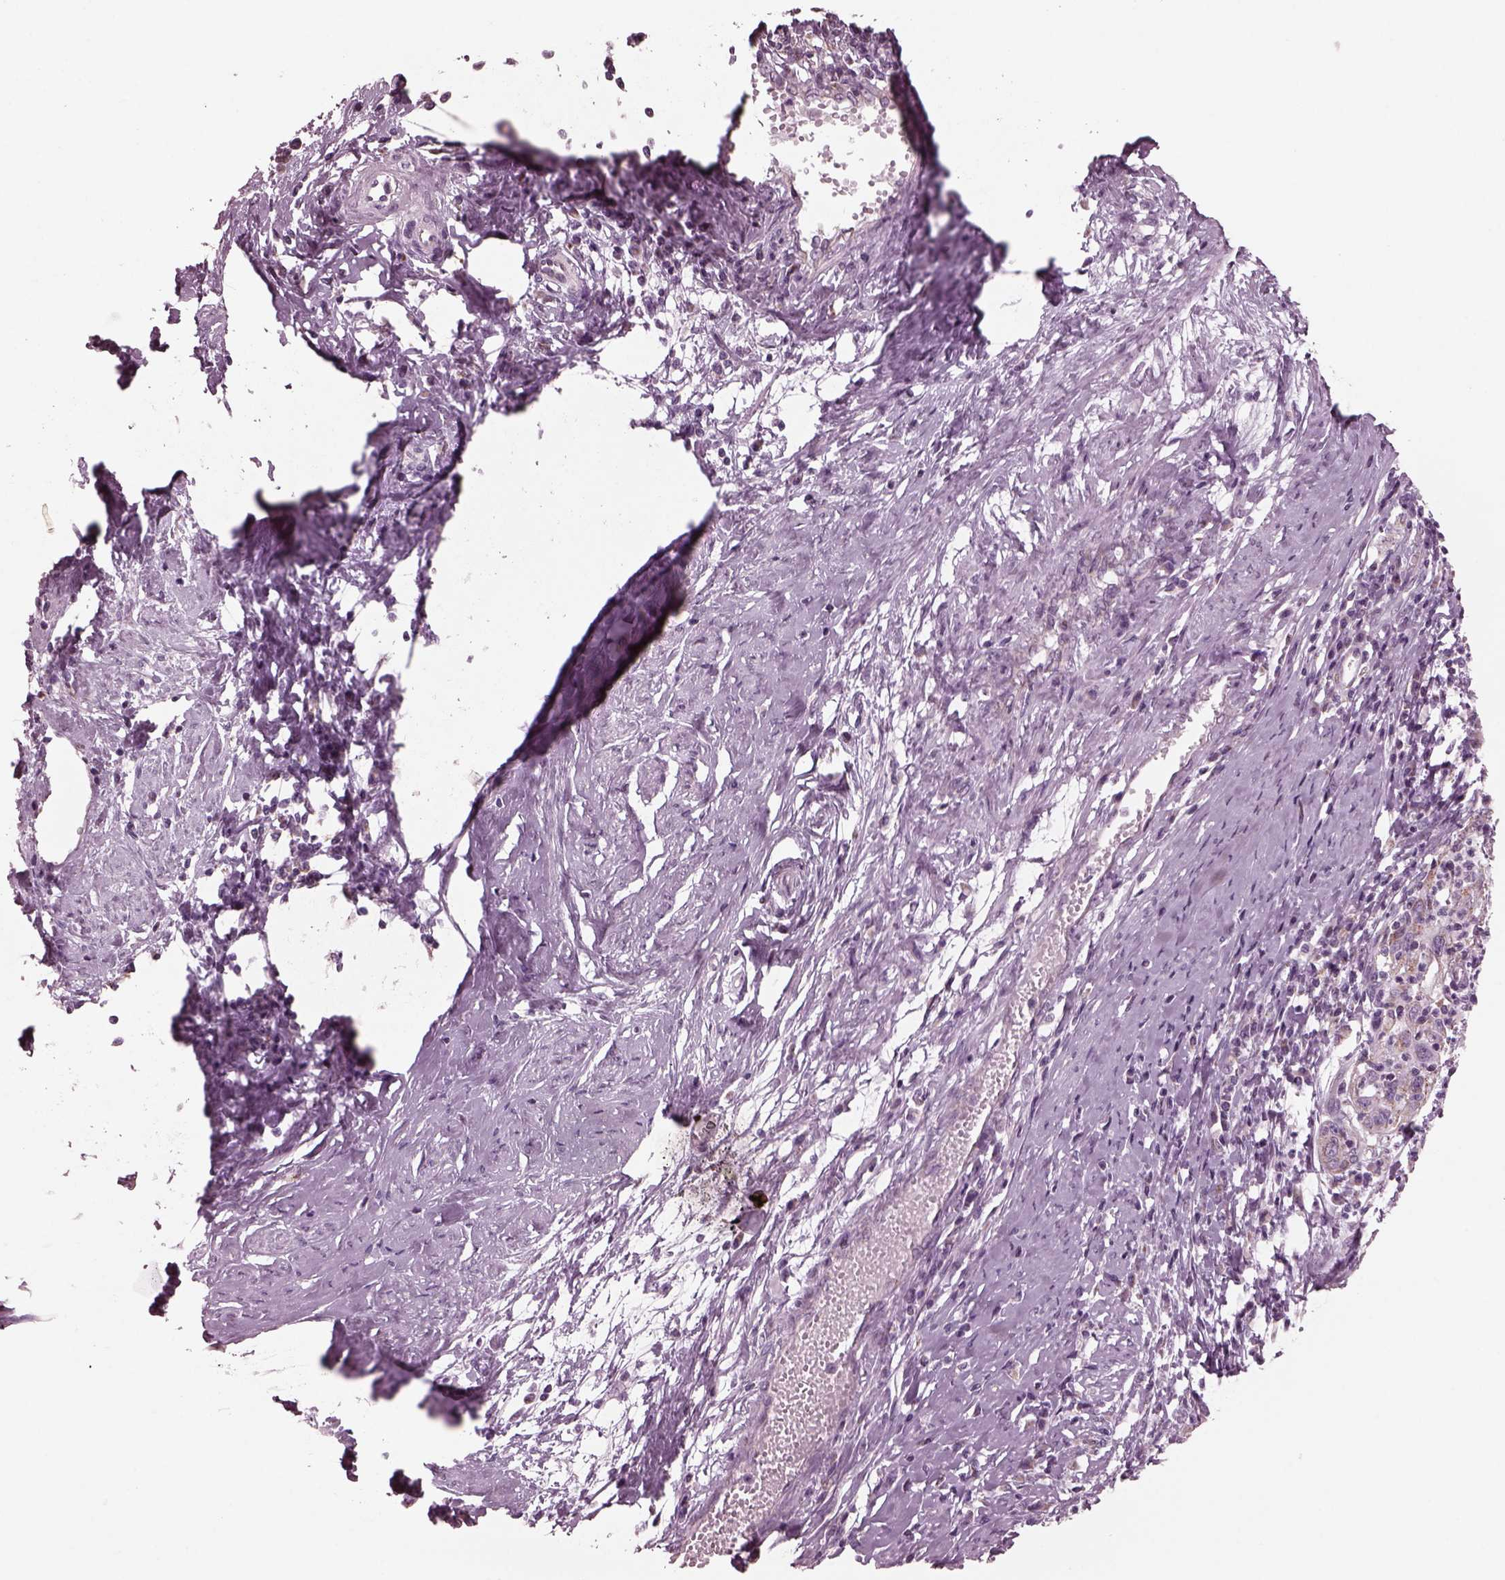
{"staining": {"intensity": "negative", "quantity": "none", "location": "none"}, "tissue": "cervical cancer", "cell_type": "Tumor cells", "image_type": "cancer", "snomed": [{"axis": "morphology", "description": "Squamous cell carcinoma, NOS"}, {"axis": "topography", "description": "Cervix"}], "caption": "Immunohistochemical staining of human cervical cancer displays no significant staining in tumor cells.", "gene": "CELSR3", "patient": {"sex": "female", "age": 46}}